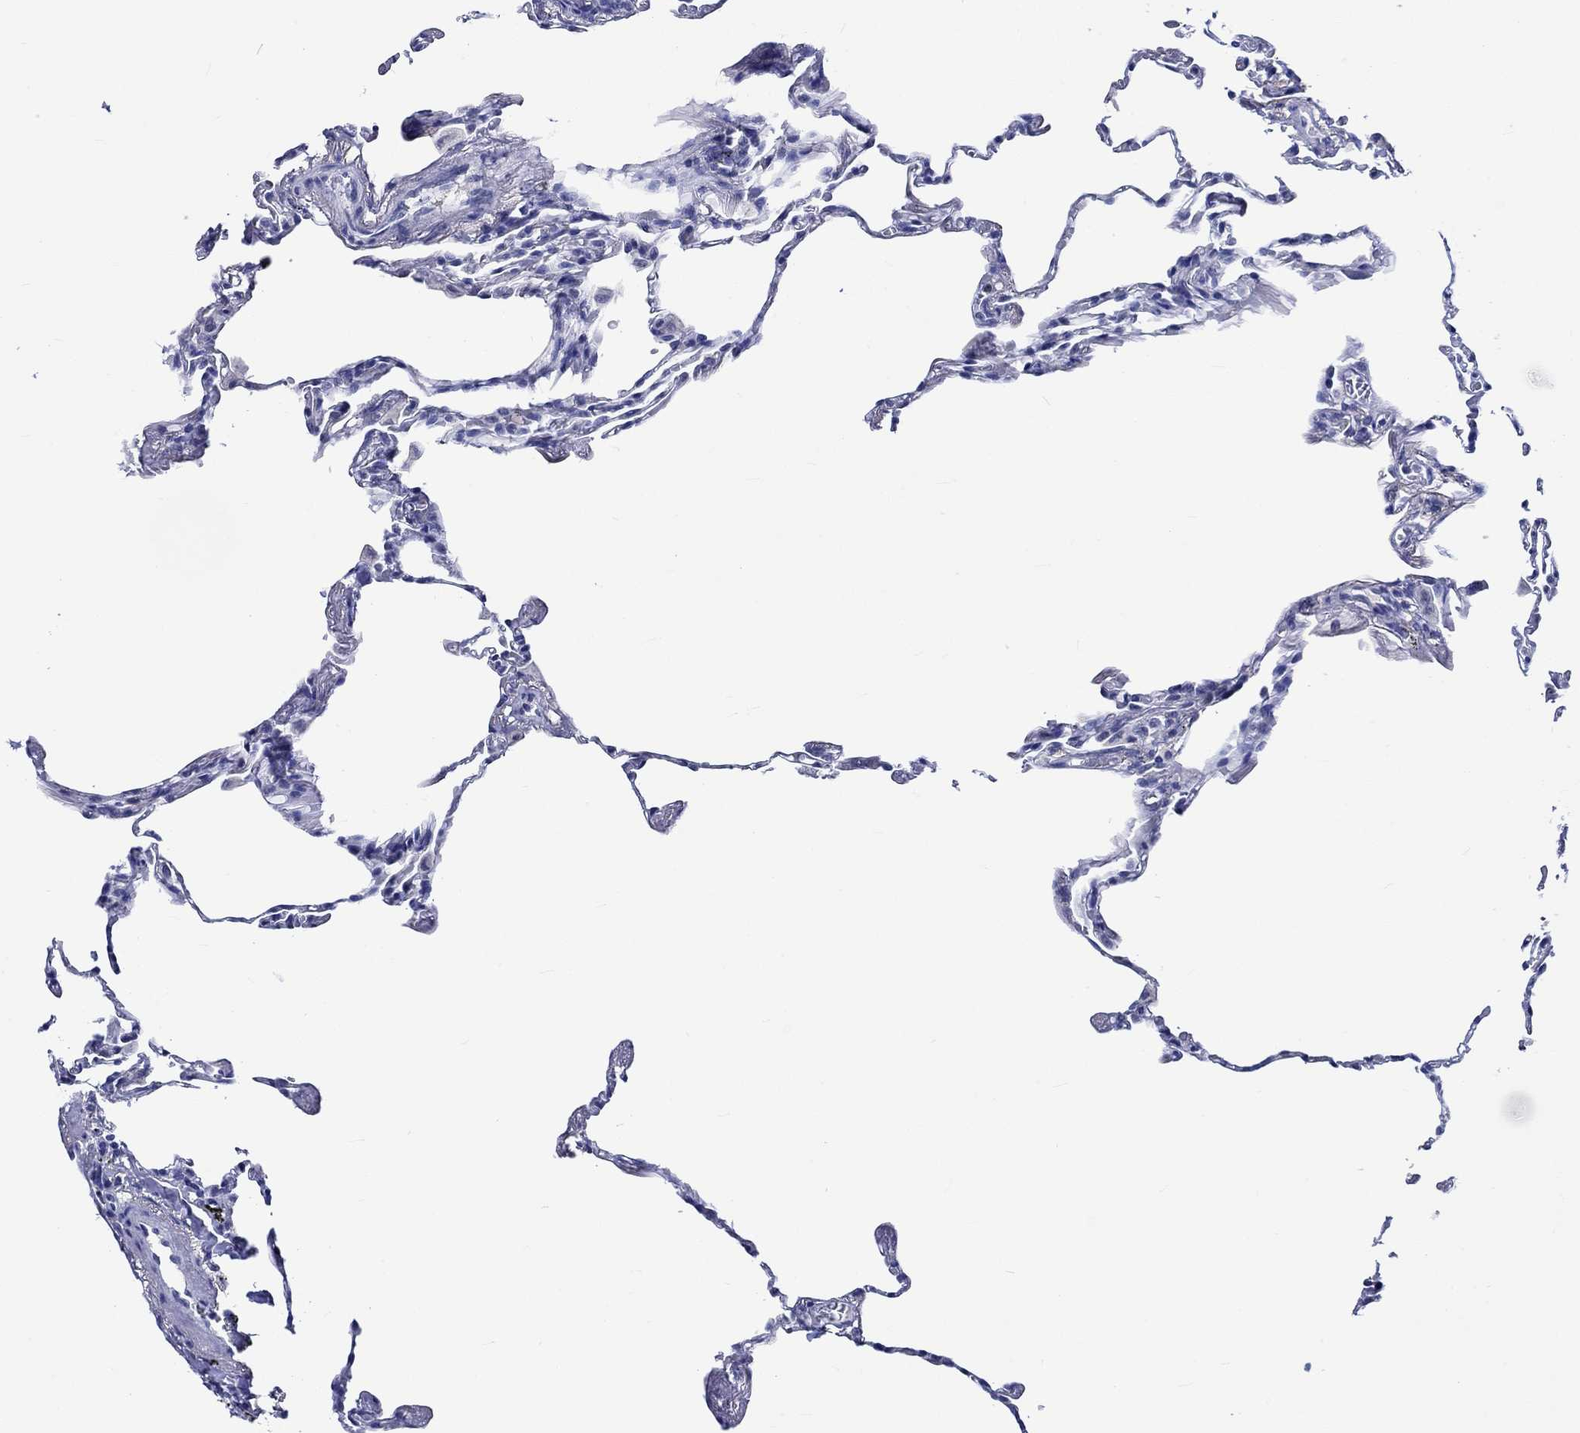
{"staining": {"intensity": "negative", "quantity": "none", "location": "none"}, "tissue": "lung", "cell_type": "Alveolar cells", "image_type": "normal", "snomed": [{"axis": "morphology", "description": "Normal tissue, NOS"}, {"axis": "topography", "description": "Lung"}], "caption": "Immunohistochemistry of unremarkable human lung displays no staining in alveolar cells. Nuclei are stained in blue.", "gene": "KLHL35", "patient": {"sex": "female", "age": 57}}